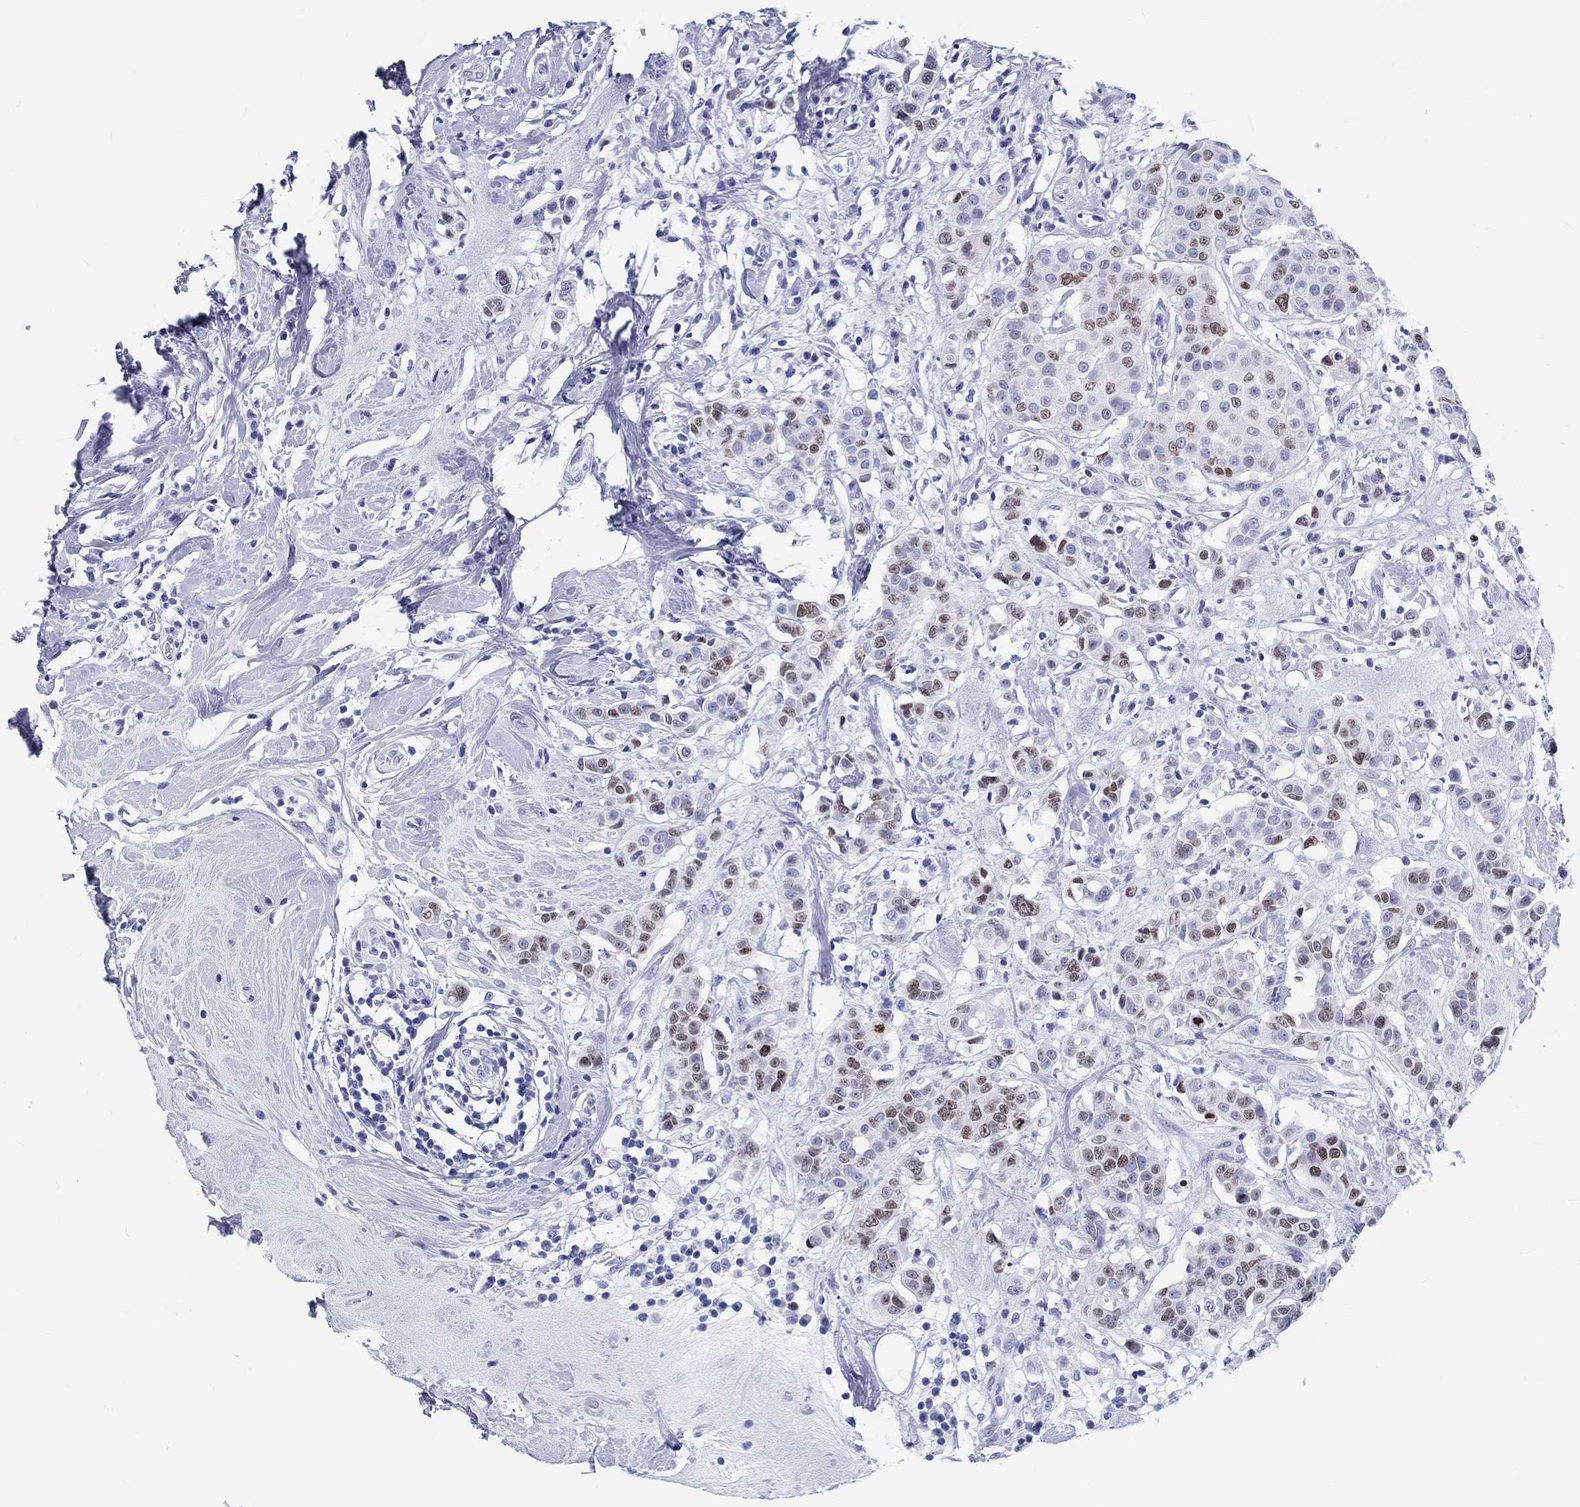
{"staining": {"intensity": "moderate", "quantity": "<25%", "location": "nuclear"}, "tissue": "breast cancer", "cell_type": "Tumor cells", "image_type": "cancer", "snomed": [{"axis": "morphology", "description": "Duct carcinoma"}, {"axis": "topography", "description": "Breast"}], "caption": "The micrograph displays a brown stain indicating the presence of a protein in the nuclear of tumor cells in breast cancer. Immunohistochemistry stains the protein of interest in brown and the nuclei are stained blue.", "gene": "H1-1", "patient": {"sex": "female", "age": 27}}